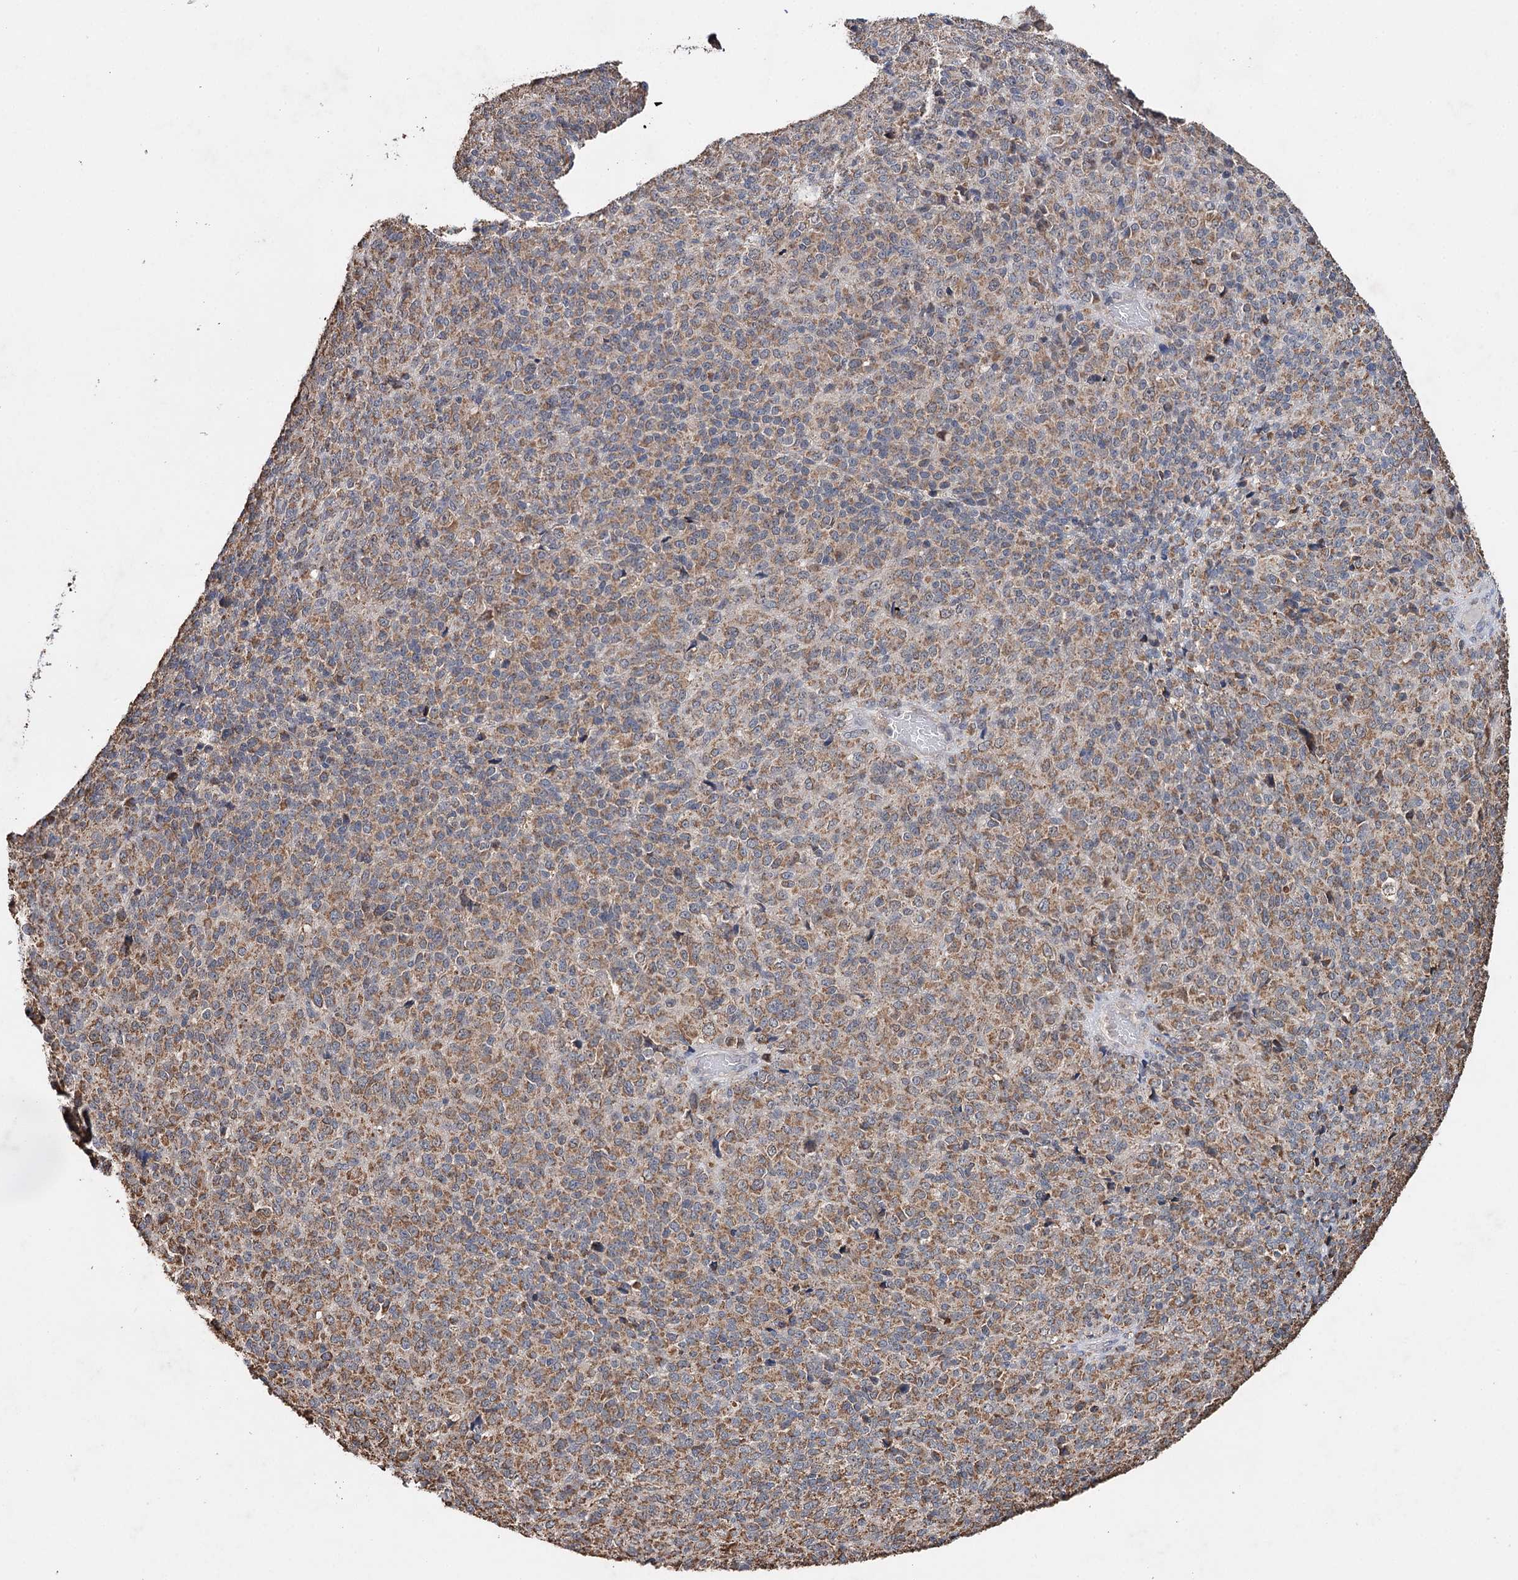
{"staining": {"intensity": "moderate", "quantity": ">75%", "location": "cytoplasmic/membranous"}, "tissue": "melanoma", "cell_type": "Tumor cells", "image_type": "cancer", "snomed": [{"axis": "morphology", "description": "Malignant melanoma, Metastatic site"}, {"axis": "topography", "description": "Brain"}], "caption": "Immunohistochemical staining of human melanoma shows medium levels of moderate cytoplasmic/membranous protein expression in about >75% of tumor cells.", "gene": "PIK3CB", "patient": {"sex": "female", "age": 56}}